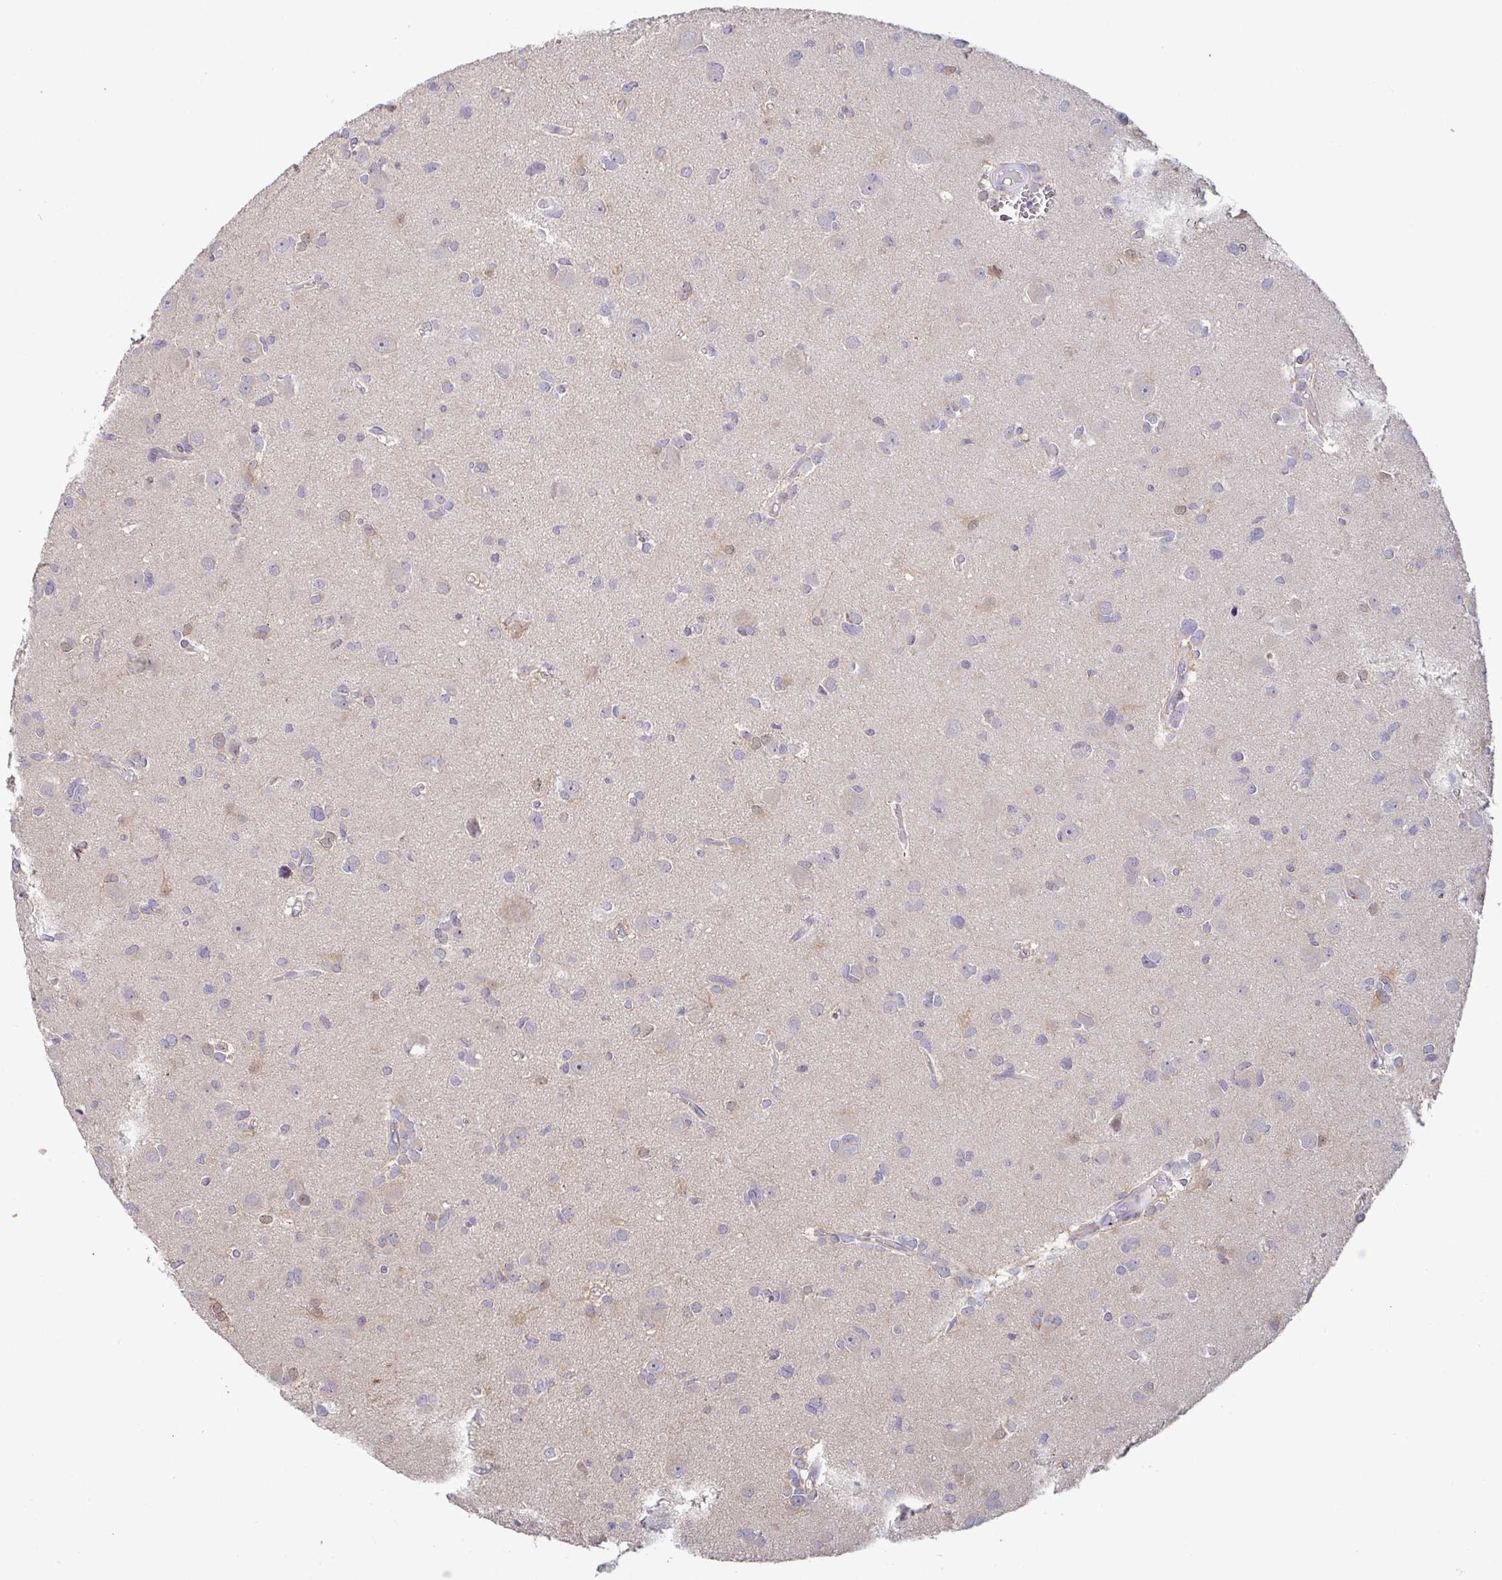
{"staining": {"intensity": "weak", "quantity": "25%-75%", "location": "cytoplasmic/membranous"}, "tissue": "glioma", "cell_type": "Tumor cells", "image_type": "cancer", "snomed": [{"axis": "morphology", "description": "Glioma, malignant, High grade"}, {"axis": "topography", "description": "Brain"}], "caption": "A low amount of weak cytoplasmic/membranous staining is identified in about 25%-75% of tumor cells in glioma tissue. (brown staining indicates protein expression, while blue staining denotes nuclei).", "gene": "GSTM1", "patient": {"sex": "male", "age": 23}}